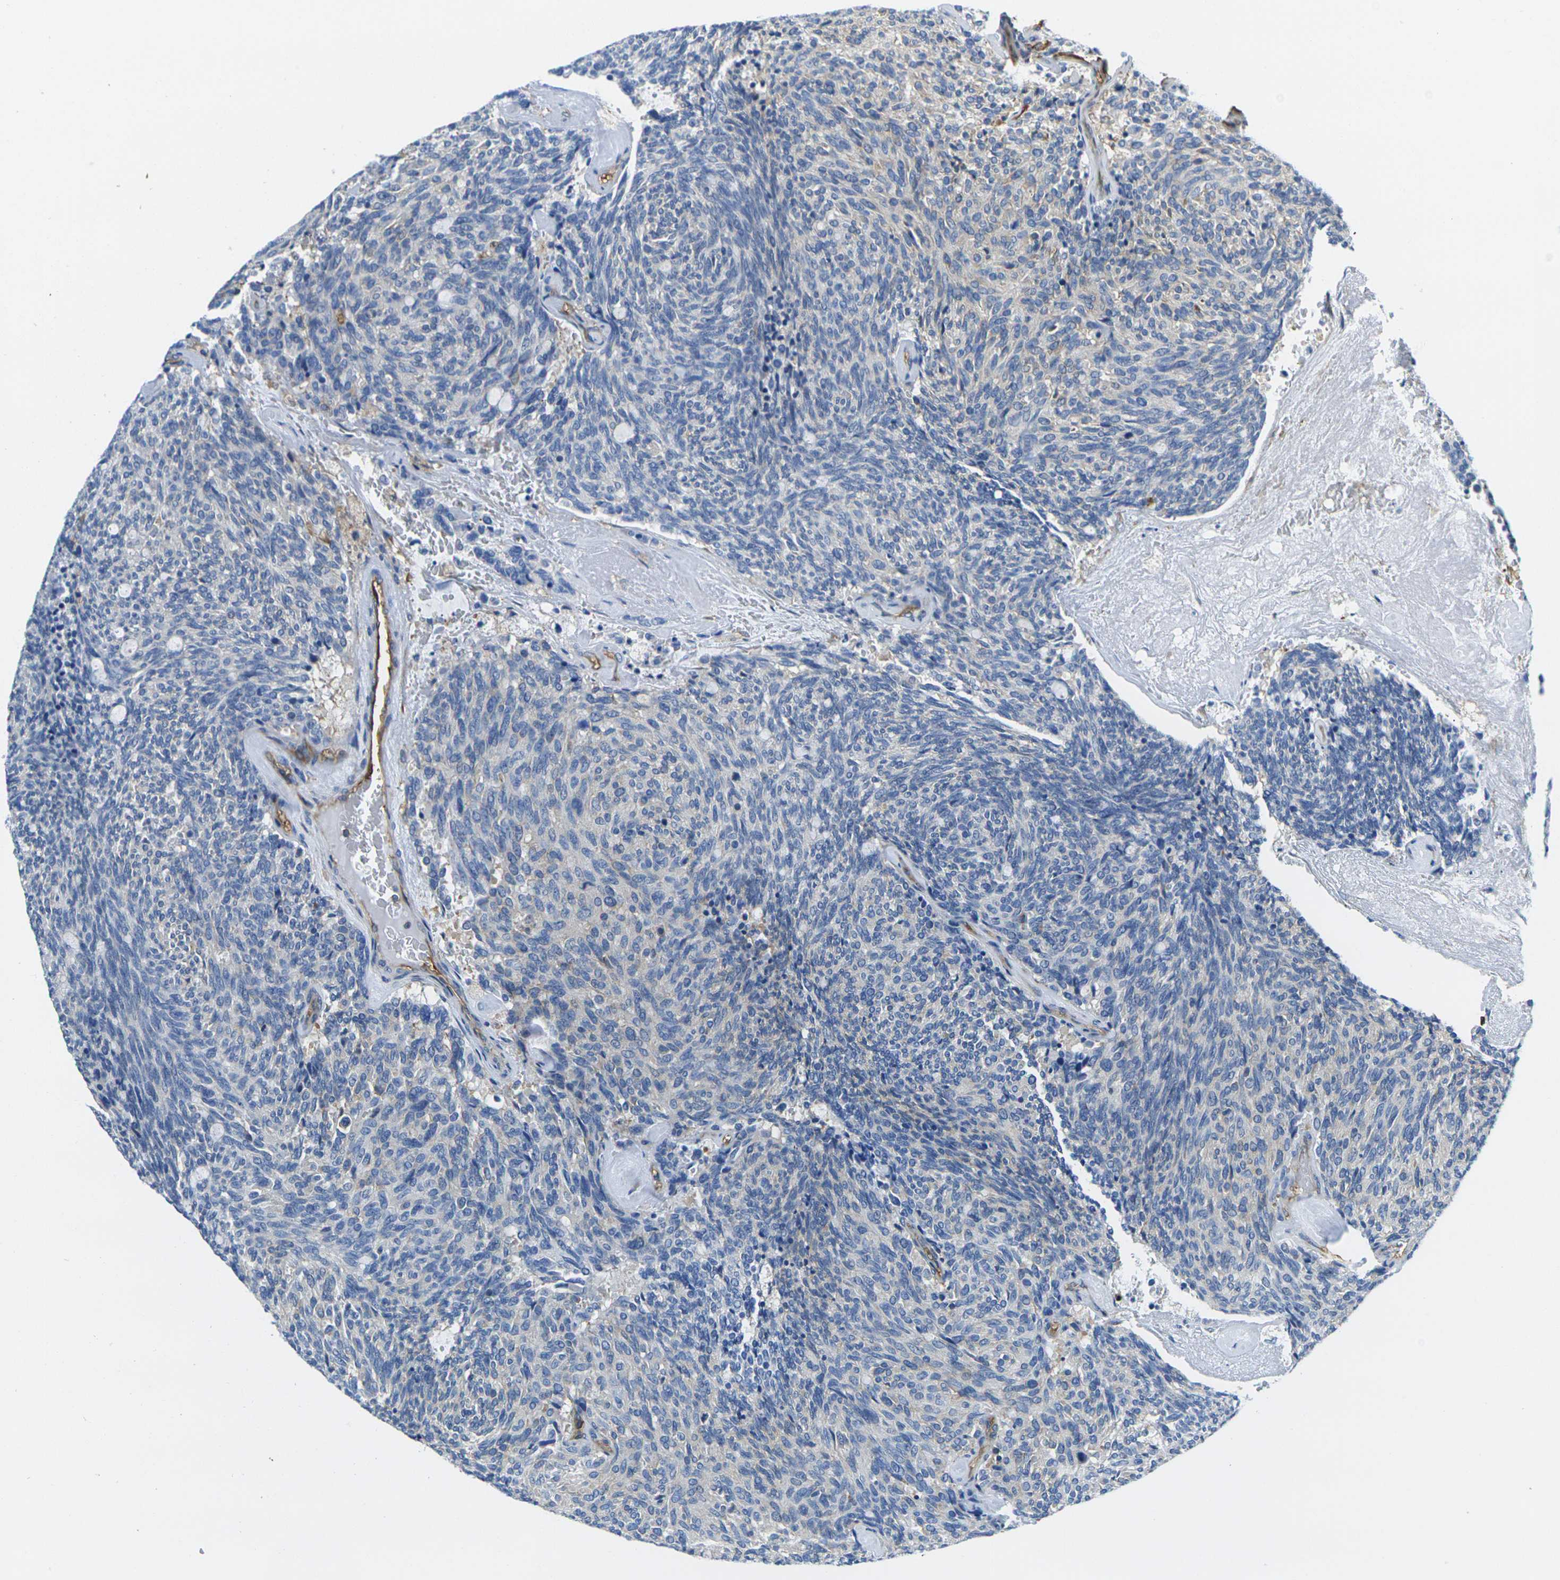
{"staining": {"intensity": "negative", "quantity": "none", "location": "none"}, "tissue": "carcinoid", "cell_type": "Tumor cells", "image_type": "cancer", "snomed": [{"axis": "morphology", "description": "Carcinoid, malignant, NOS"}, {"axis": "topography", "description": "Pancreas"}], "caption": "Tumor cells are negative for protein expression in human carcinoid (malignant). (DAB immunohistochemistry, high magnification).", "gene": "FAM110D", "patient": {"sex": "female", "age": 54}}